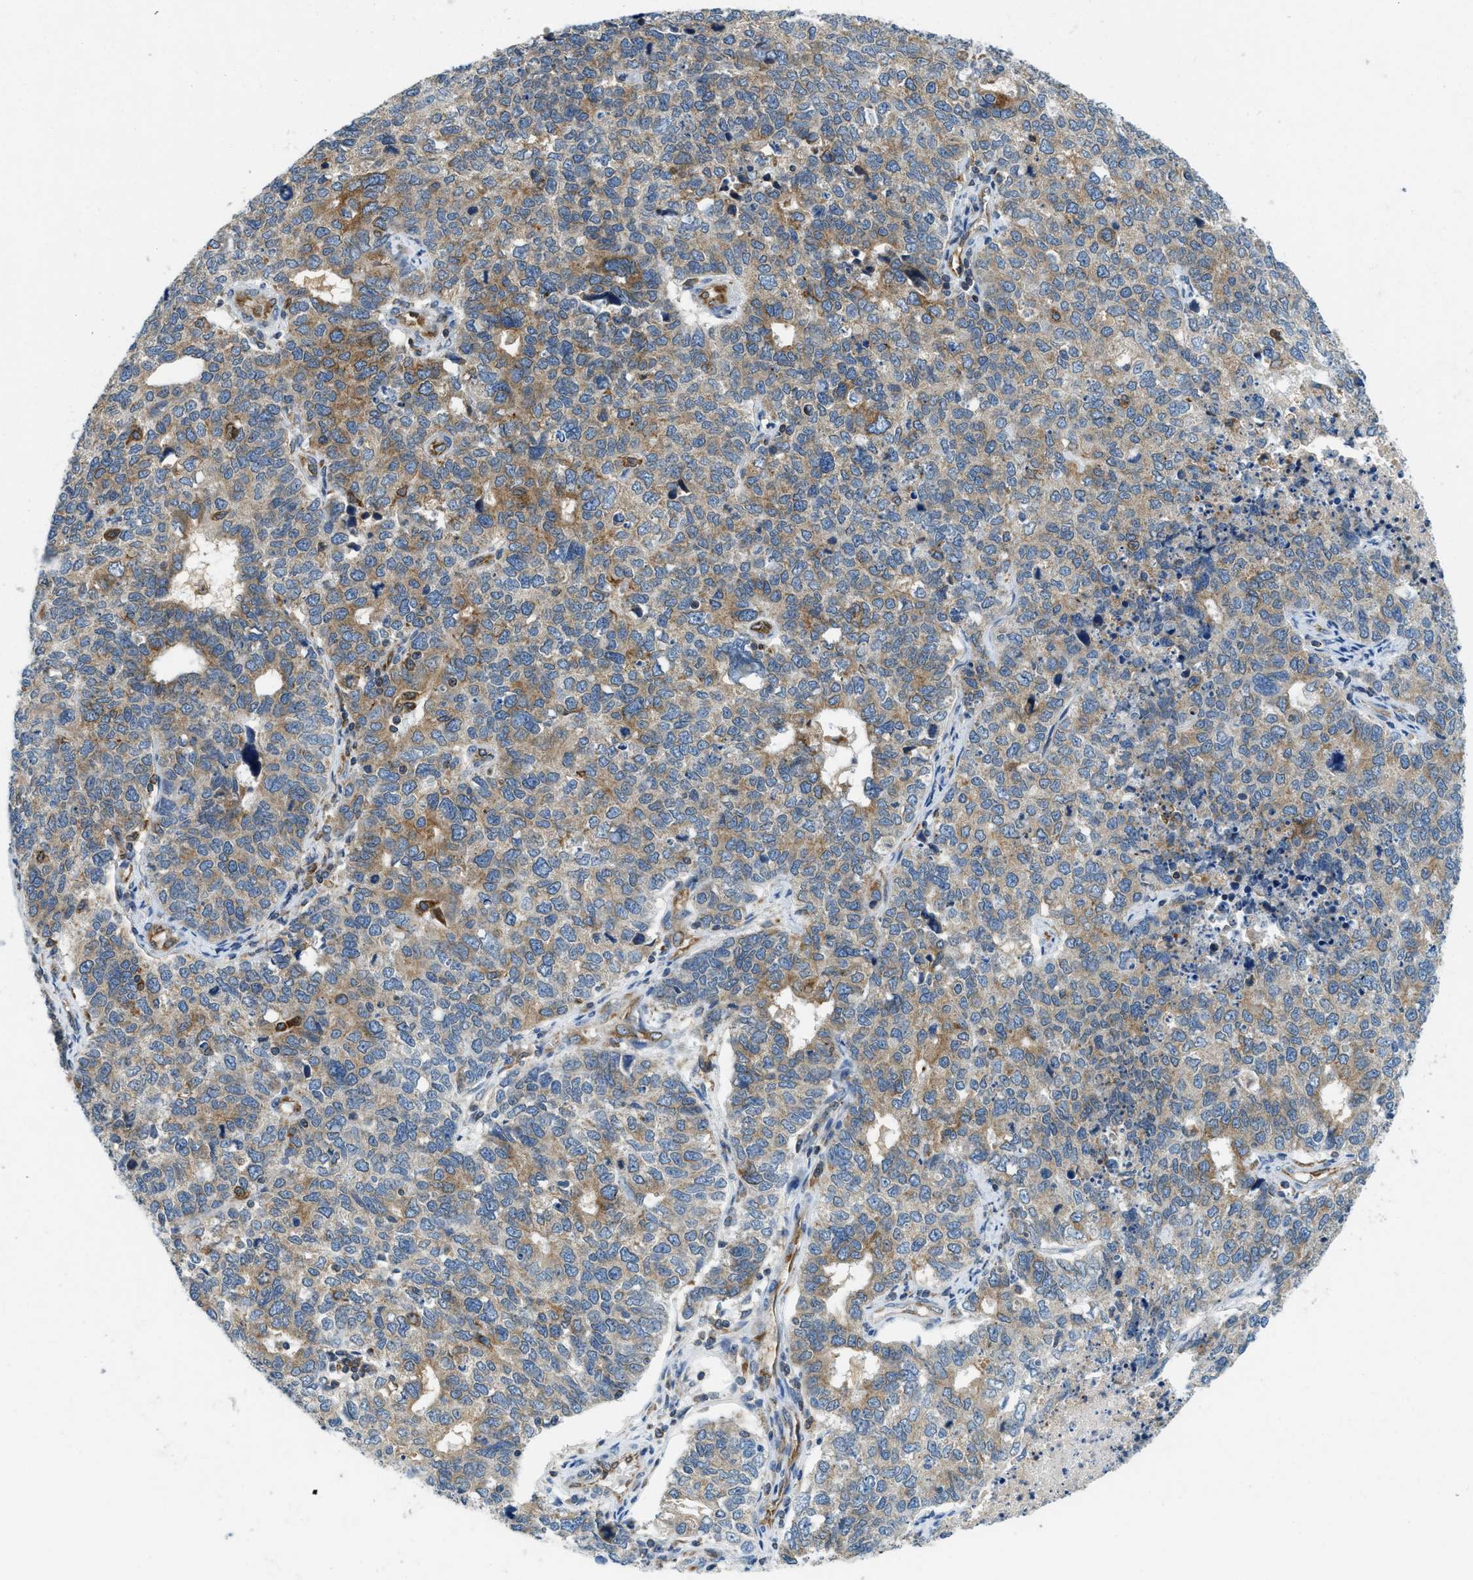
{"staining": {"intensity": "moderate", "quantity": ">75%", "location": "cytoplasmic/membranous"}, "tissue": "cervical cancer", "cell_type": "Tumor cells", "image_type": "cancer", "snomed": [{"axis": "morphology", "description": "Squamous cell carcinoma, NOS"}, {"axis": "topography", "description": "Cervix"}], "caption": "Moderate cytoplasmic/membranous protein positivity is present in approximately >75% of tumor cells in cervical cancer.", "gene": "BCAP31", "patient": {"sex": "female", "age": 63}}